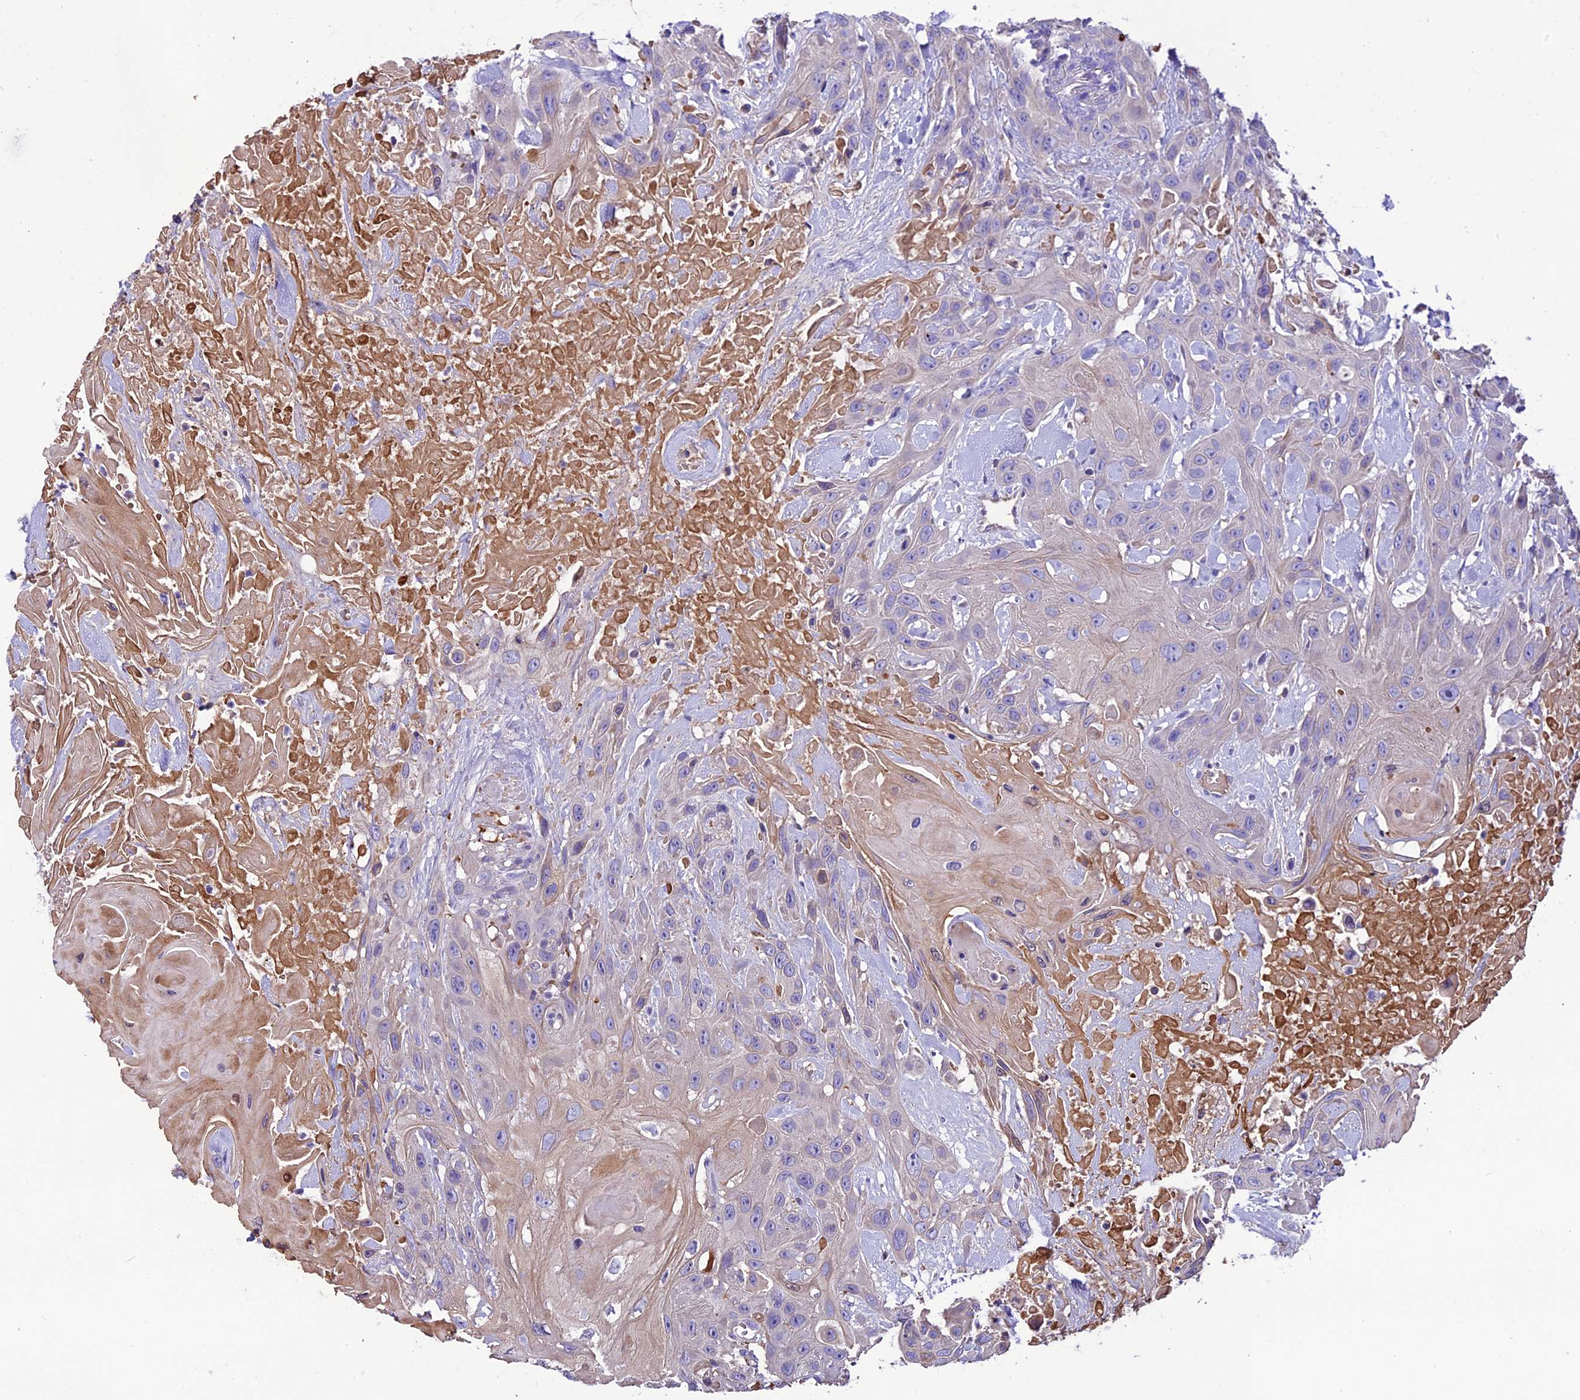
{"staining": {"intensity": "negative", "quantity": "none", "location": "none"}, "tissue": "head and neck cancer", "cell_type": "Tumor cells", "image_type": "cancer", "snomed": [{"axis": "morphology", "description": "Squamous cell carcinoma, NOS"}, {"axis": "topography", "description": "Head-Neck"}], "caption": "A photomicrograph of head and neck cancer (squamous cell carcinoma) stained for a protein demonstrates no brown staining in tumor cells.", "gene": "TCP11L2", "patient": {"sex": "male", "age": 81}}